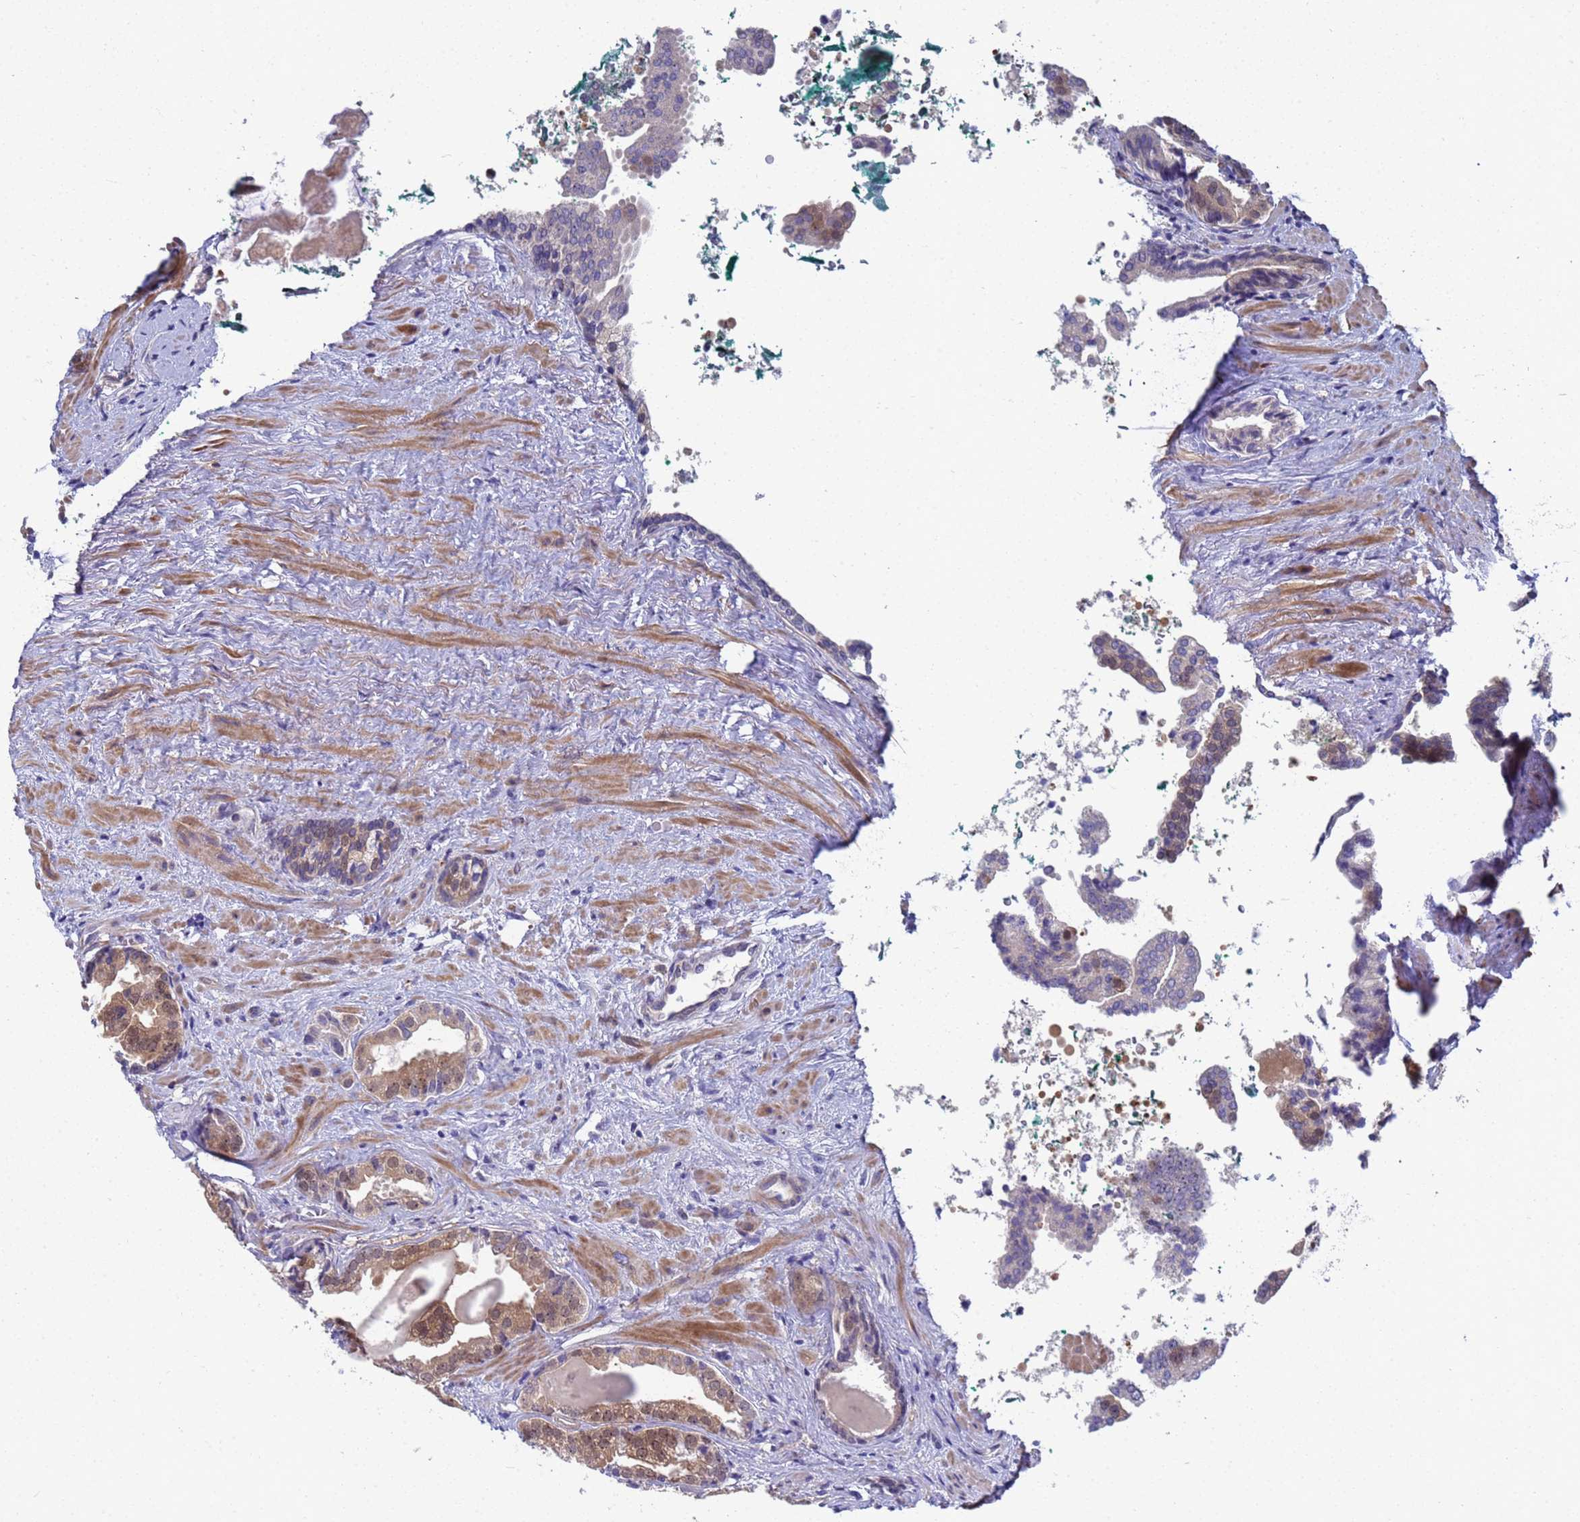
{"staining": {"intensity": "weak", "quantity": "25%-75%", "location": "cytoplasmic/membranous"}, "tissue": "prostate cancer", "cell_type": "Tumor cells", "image_type": "cancer", "snomed": [{"axis": "morphology", "description": "Adenocarcinoma, High grade"}, {"axis": "topography", "description": "Prostate"}], "caption": "Adenocarcinoma (high-grade) (prostate) stained for a protein (brown) reveals weak cytoplasmic/membranous positive expression in about 25%-75% of tumor cells.", "gene": "ENOSF1", "patient": {"sex": "male", "age": 60}}